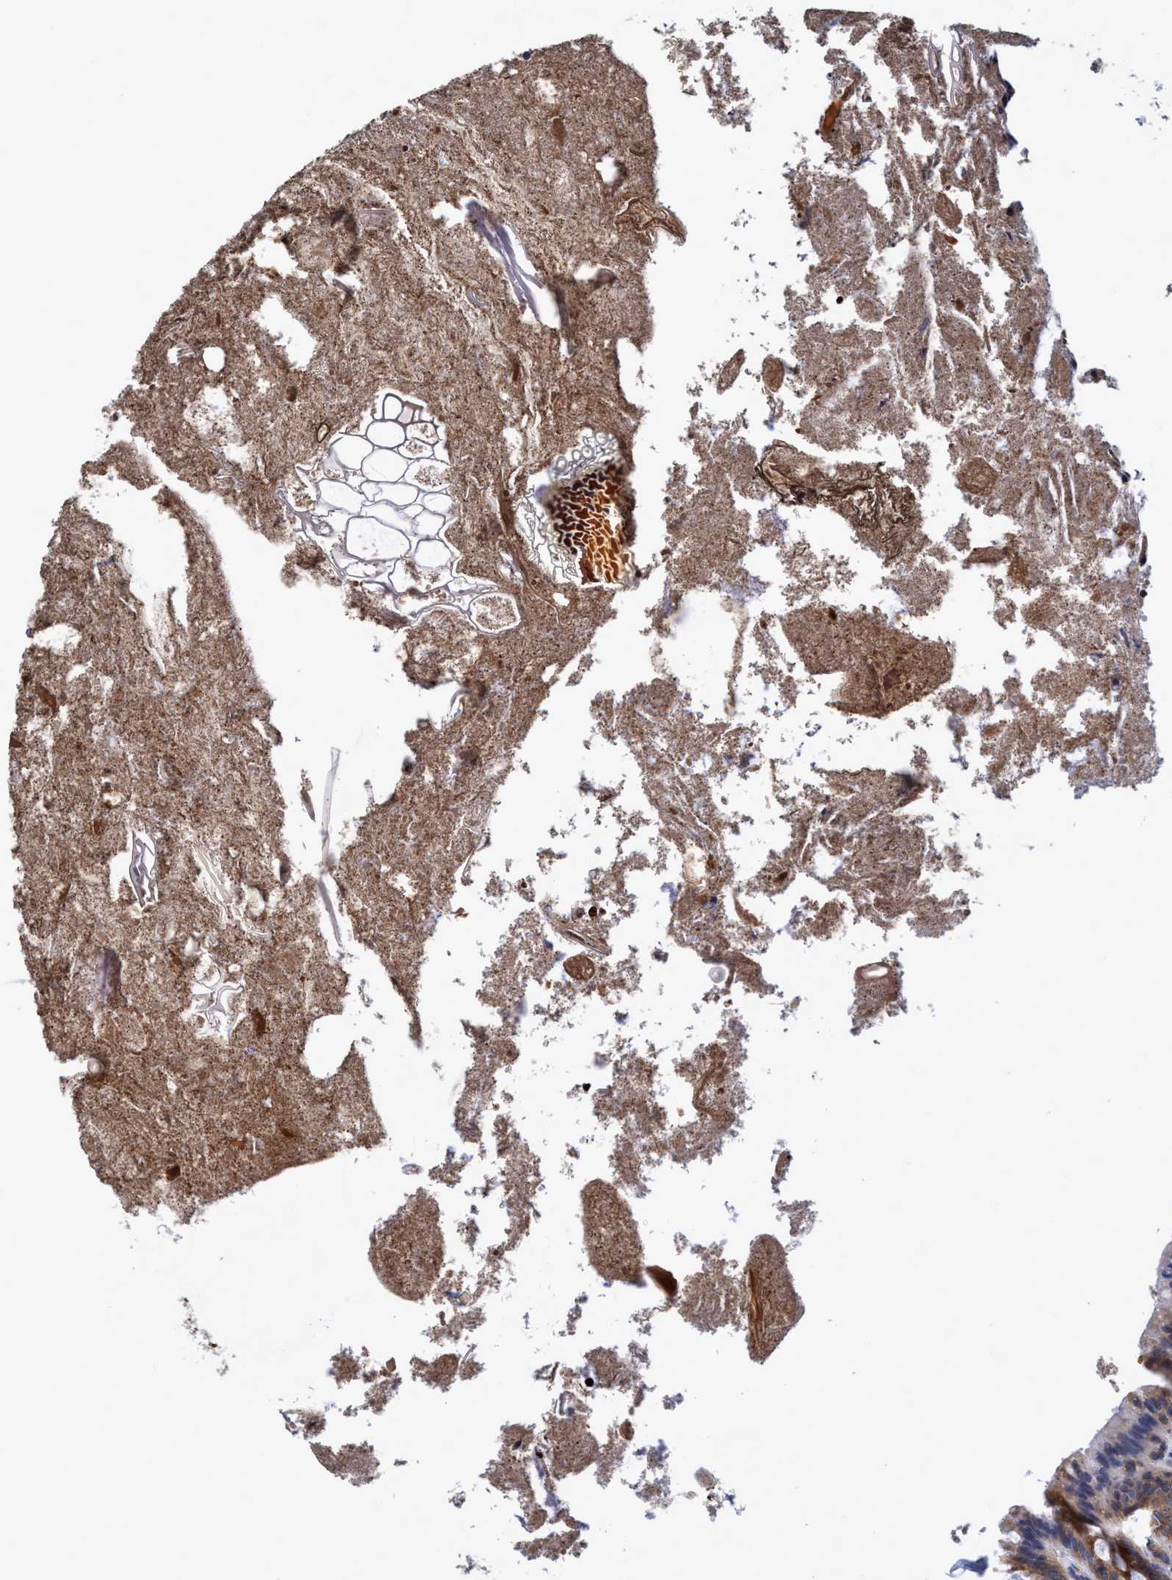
{"staining": {"intensity": "moderate", "quantity": ">75%", "location": "cytoplasmic/membranous"}, "tissue": "appendix", "cell_type": "Glandular cells", "image_type": "normal", "snomed": [{"axis": "morphology", "description": "Normal tissue, NOS"}, {"axis": "topography", "description": "Appendix"}], "caption": "Appendix stained with DAB (3,3'-diaminobenzidine) immunohistochemistry (IHC) displays medium levels of moderate cytoplasmic/membranous expression in approximately >75% of glandular cells. The staining was performed using DAB (3,3'-diaminobenzidine) to visualize the protein expression in brown, while the nuclei were stained in blue with hematoxylin (Magnification: 20x).", "gene": "CALCOCO2", "patient": {"sex": "male", "age": 52}}